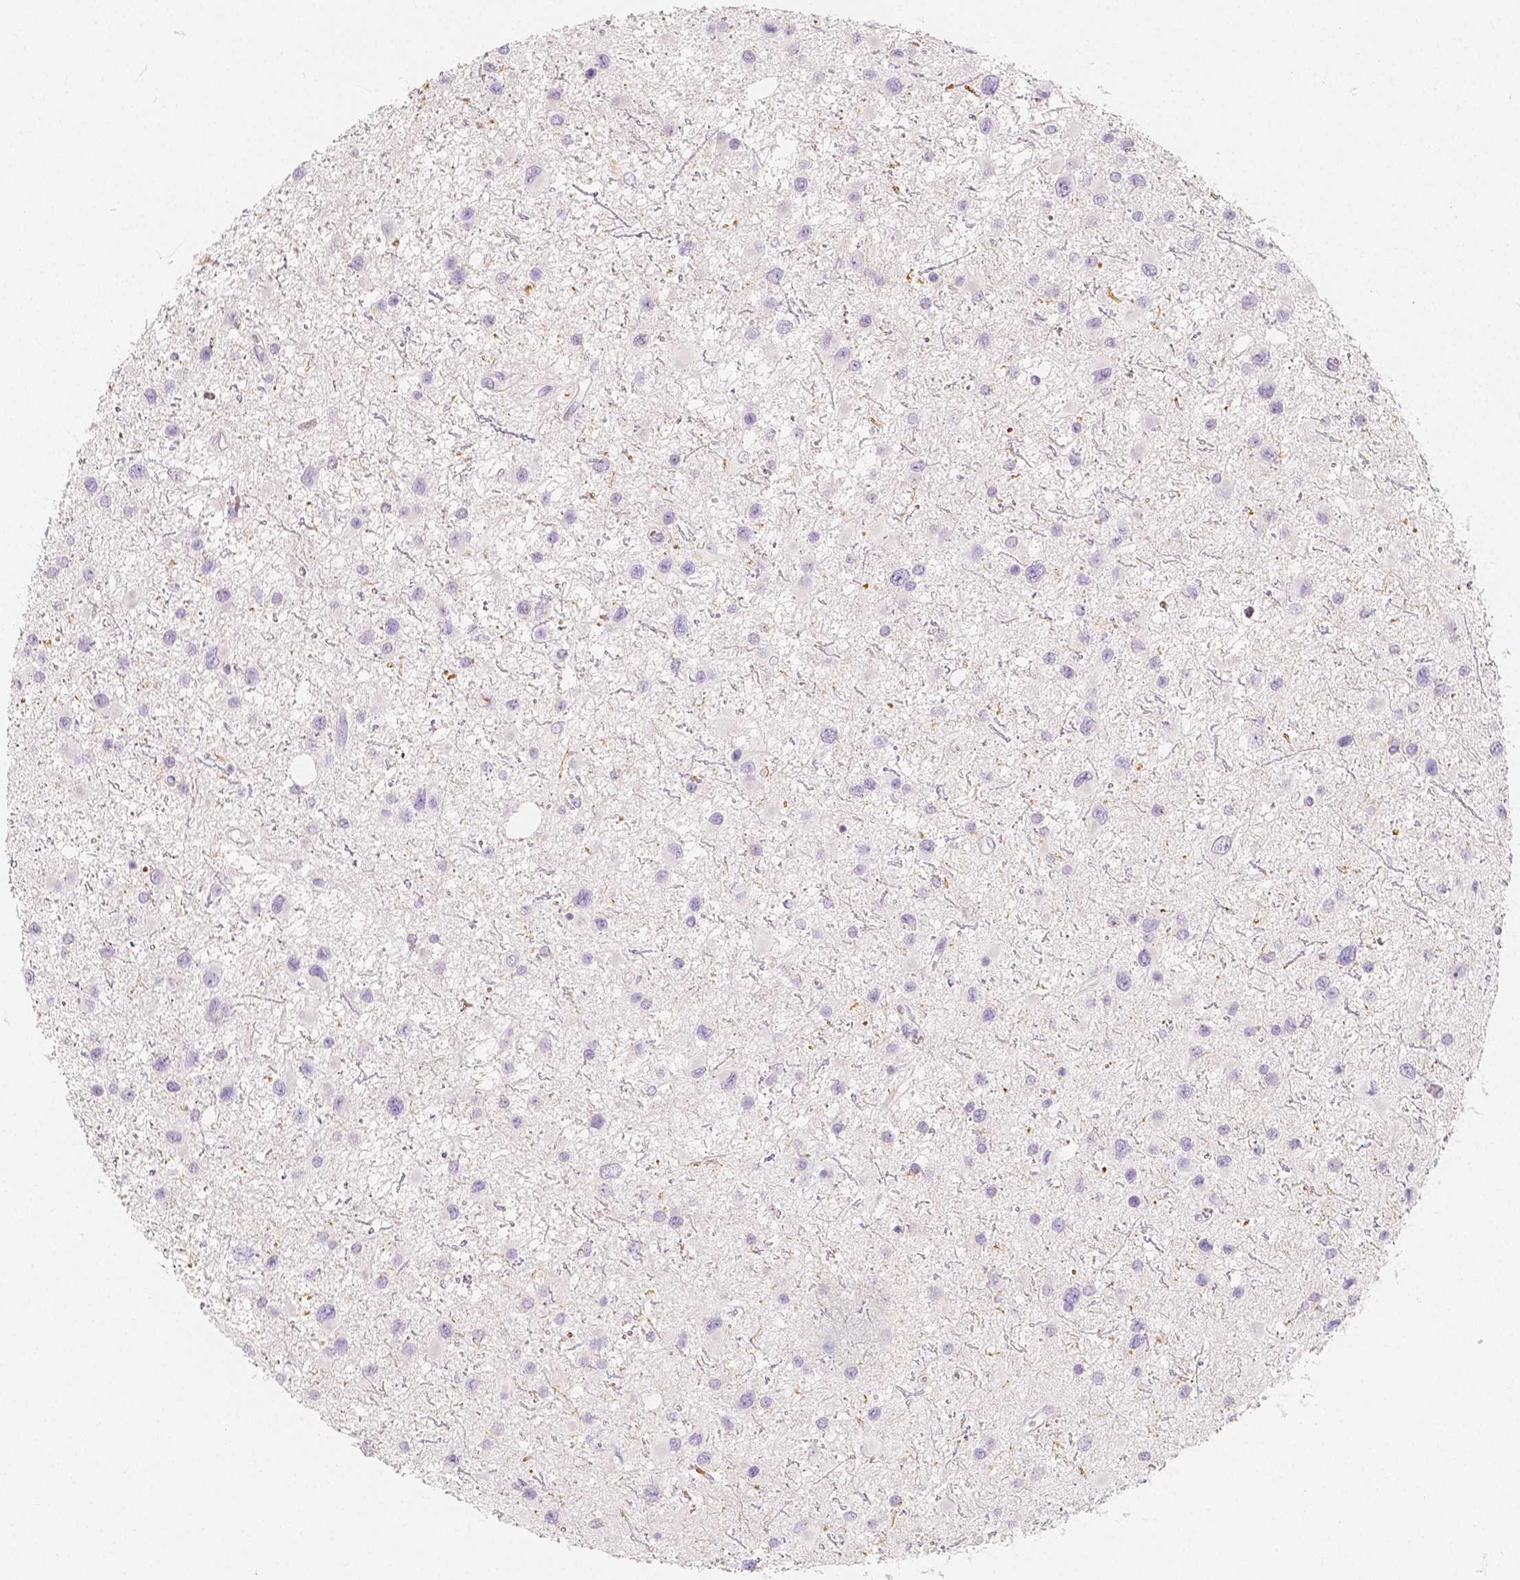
{"staining": {"intensity": "negative", "quantity": "none", "location": "none"}, "tissue": "glioma", "cell_type": "Tumor cells", "image_type": "cancer", "snomed": [{"axis": "morphology", "description": "Glioma, malignant, Low grade"}, {"axis": "topography", "description": "Brain"}], "caption": "This is a photomicrograph of immunohistochemistry (IHC) staining of glioma, which shows no expression in tumor cells. Brightfield microscopy of immunohistochemistry stained with DAB (brown) and hematoxylin (blue), captured at high magnification.", "gene": "BATF", "patient": {"sex": "female", "age": 32}}